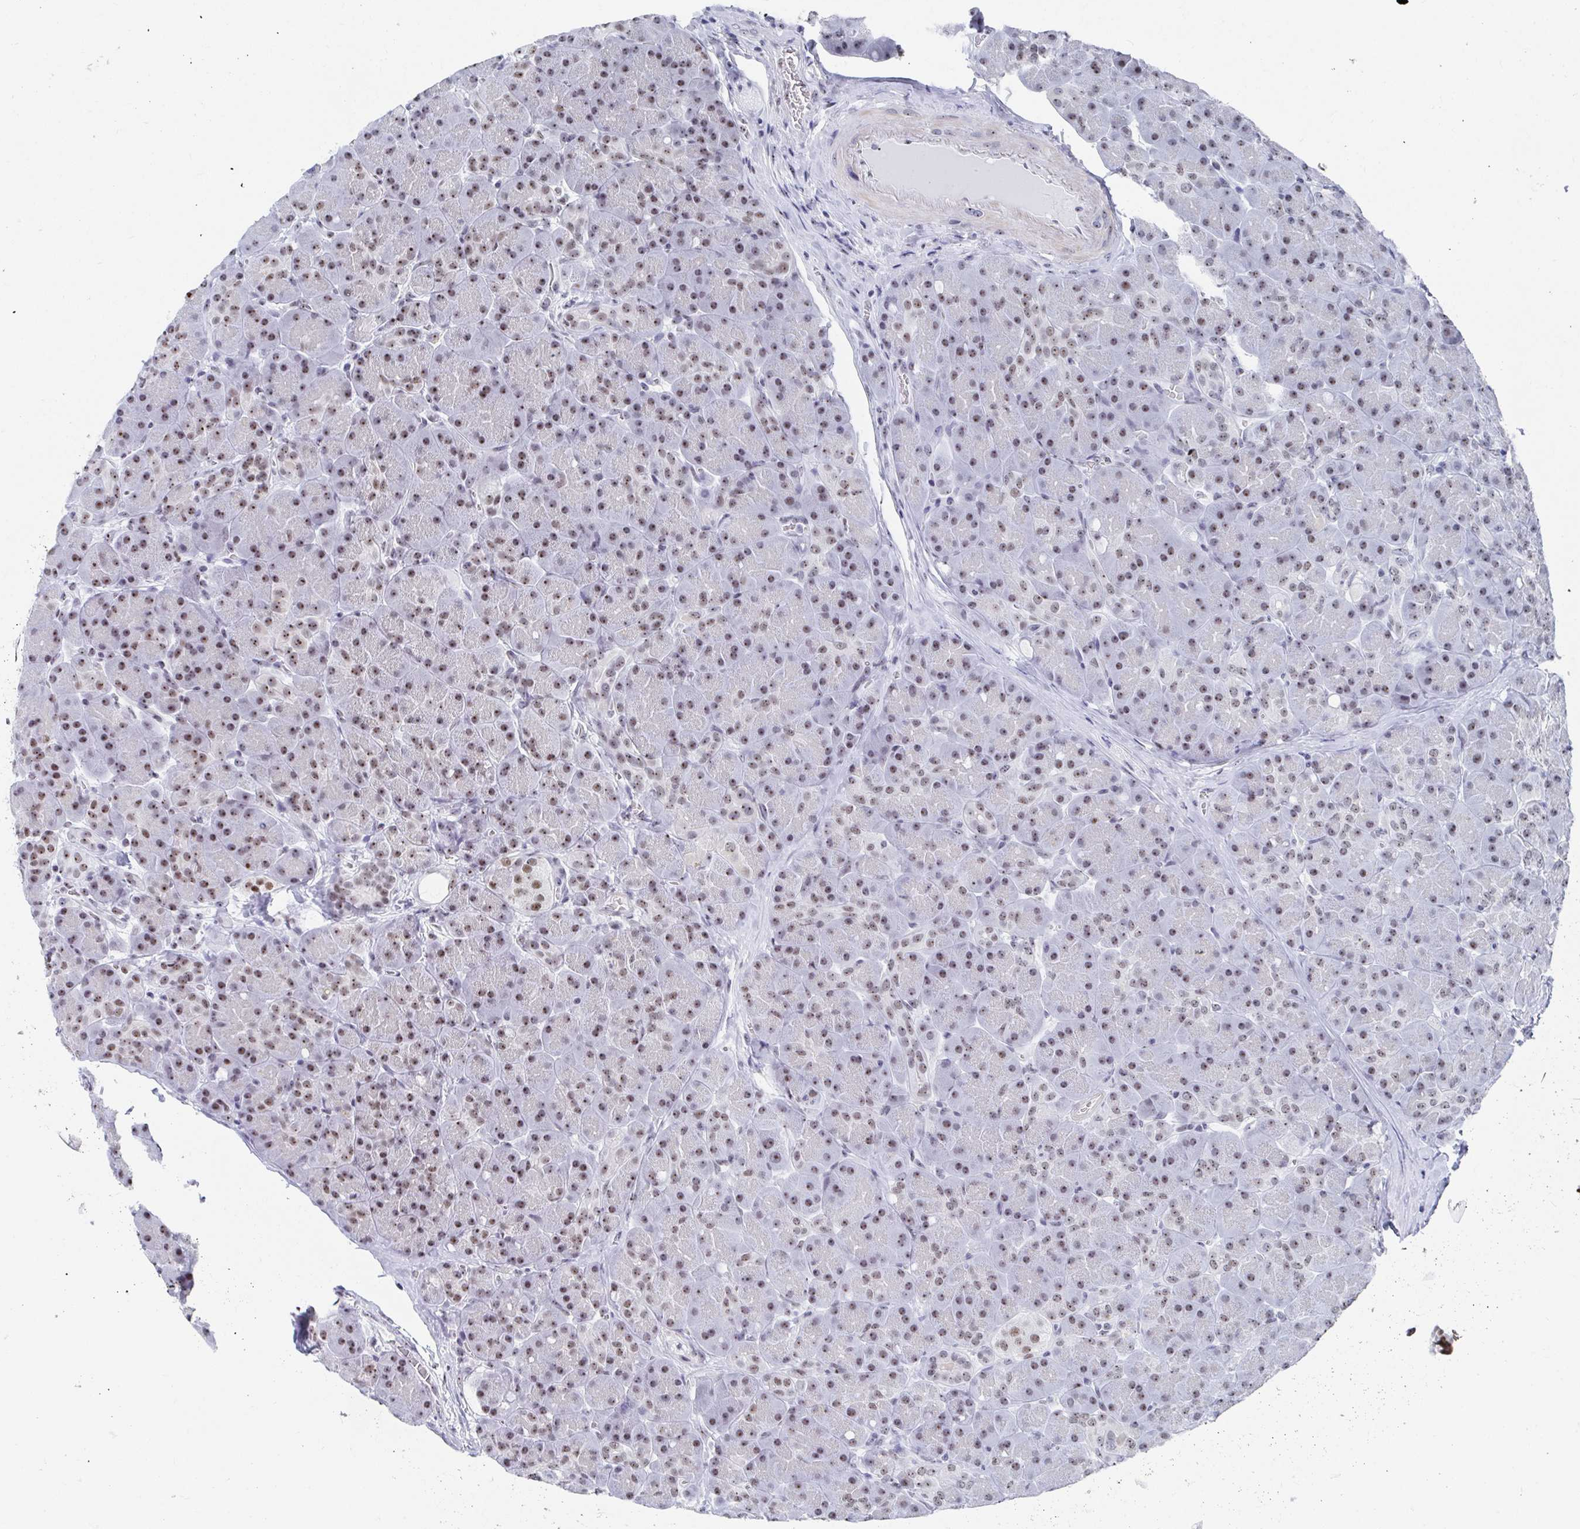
{"staining": {"intensity": "moderate", "quantity": "25%-75%", "location": "nuclear"}, "tissue": "pancreas", "cell_type": "Exocrine glandular cells", "image_type": "normal", "snomed": [{"axis": "morphology", "description": "Normal tissue, NOS"}, {"axis": "topography", "description": "Pancreas"}], "caption": "An IHC micrograph of unremarkable tissue is shown. Protein staining in brown shows moderate nuclear positivity in pancreas within exocrine glandular cells.", "gene": "SIRT7", "patient": {"sex": "male", "age": 55}}